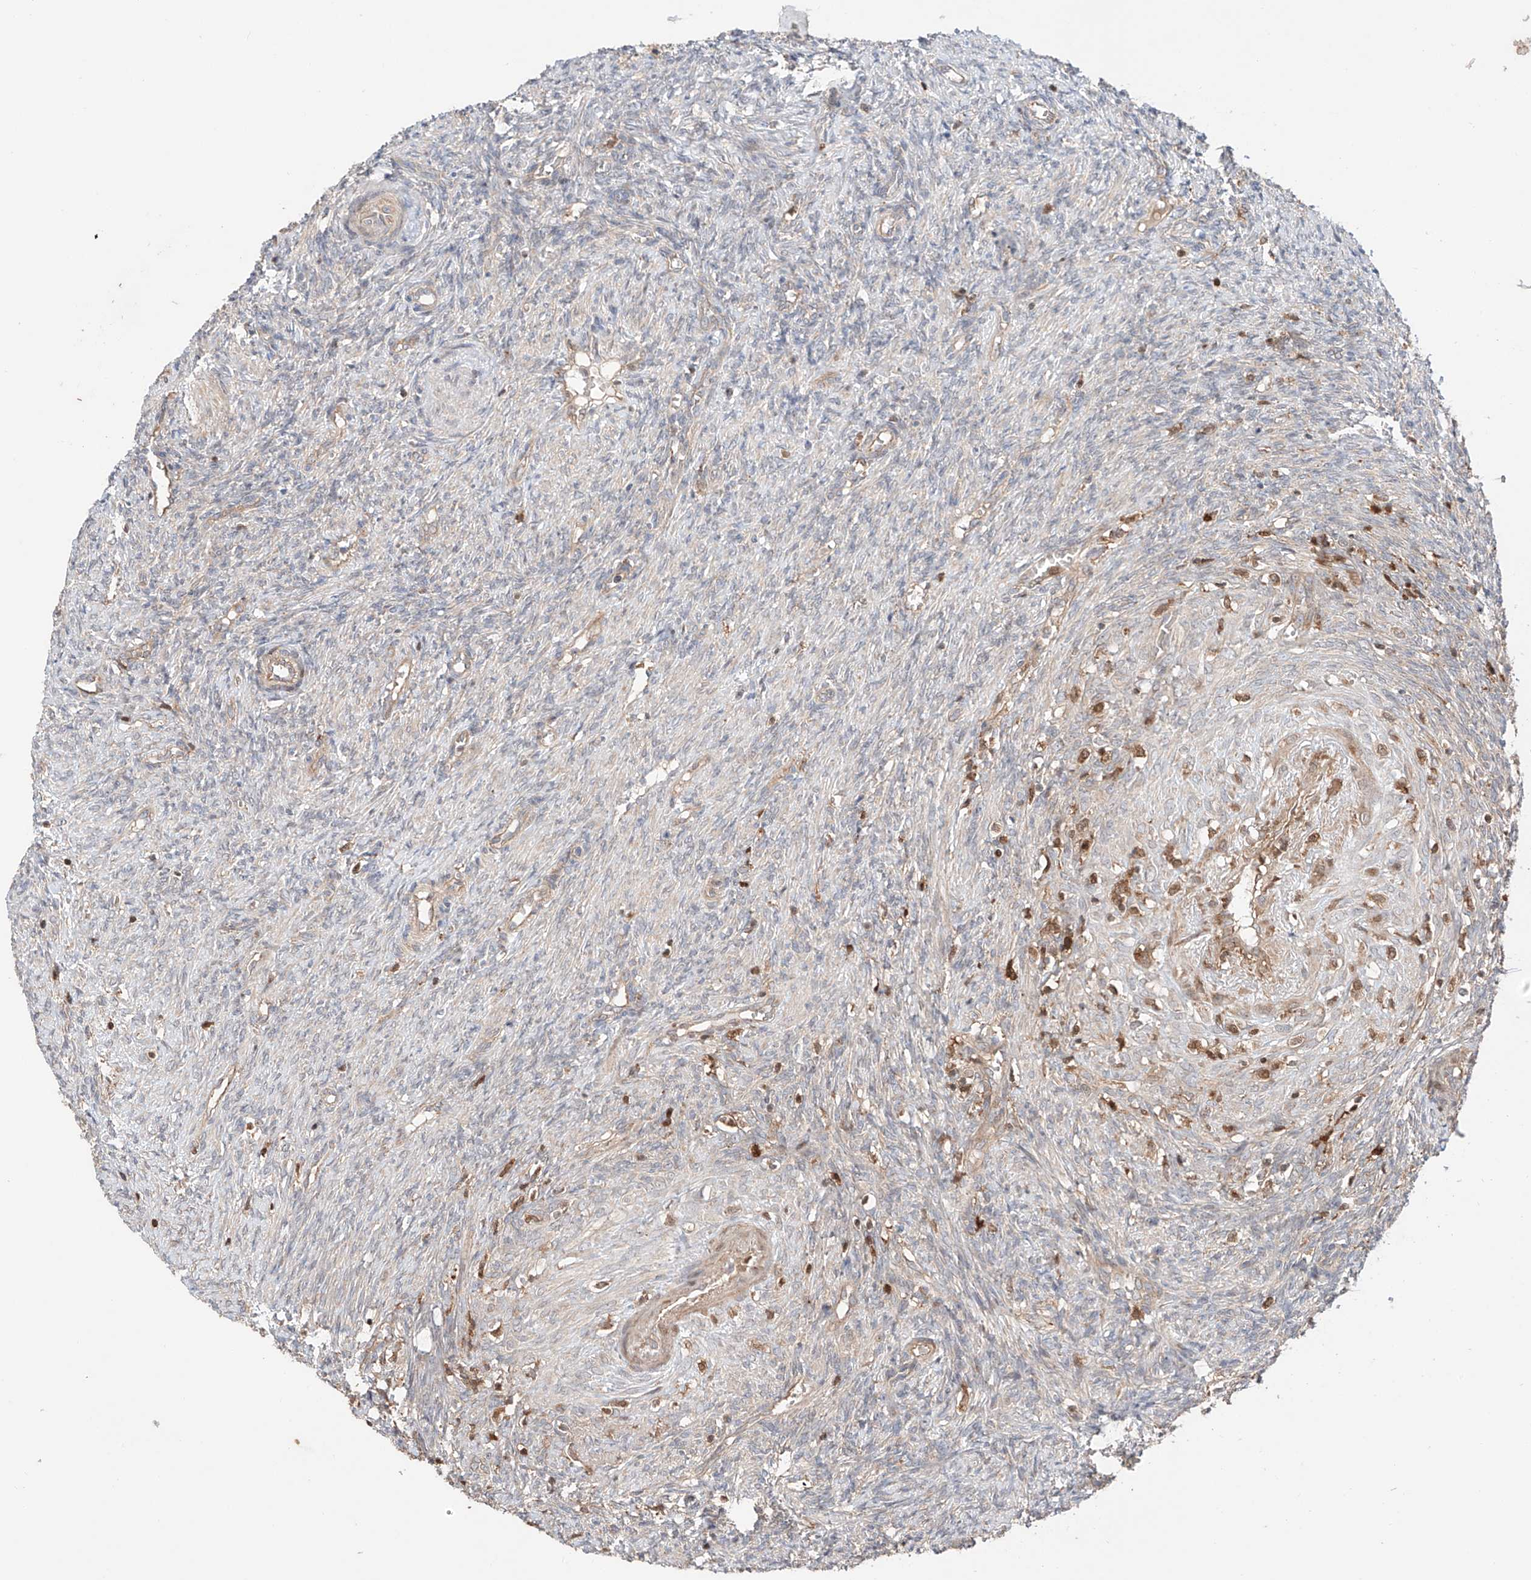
{"staining": {"intensity": "negative", "quantity": "none", "location": "none"}, "tissue": "ovary", "cell_type": "Ovarian stroma cells", "image_type": "normal", "snomed": [{"axis": "morphology", "description": "Normal tissue, NOS"}, {"axis": "morphology", "description": "Cyst, NOS"}, {"axis": "topography", "description": "Ovary"}], "caption": "Protein analysis of unremarkable ovary shows no significant staining in ovarian stroma cells. Brightfield microscopy of IHC stained with DAB (brown) and hematoxylin (blue), captured at high magnification.", "gene": "IGSF22", "patient": {"sex": "female", "age": 33}}